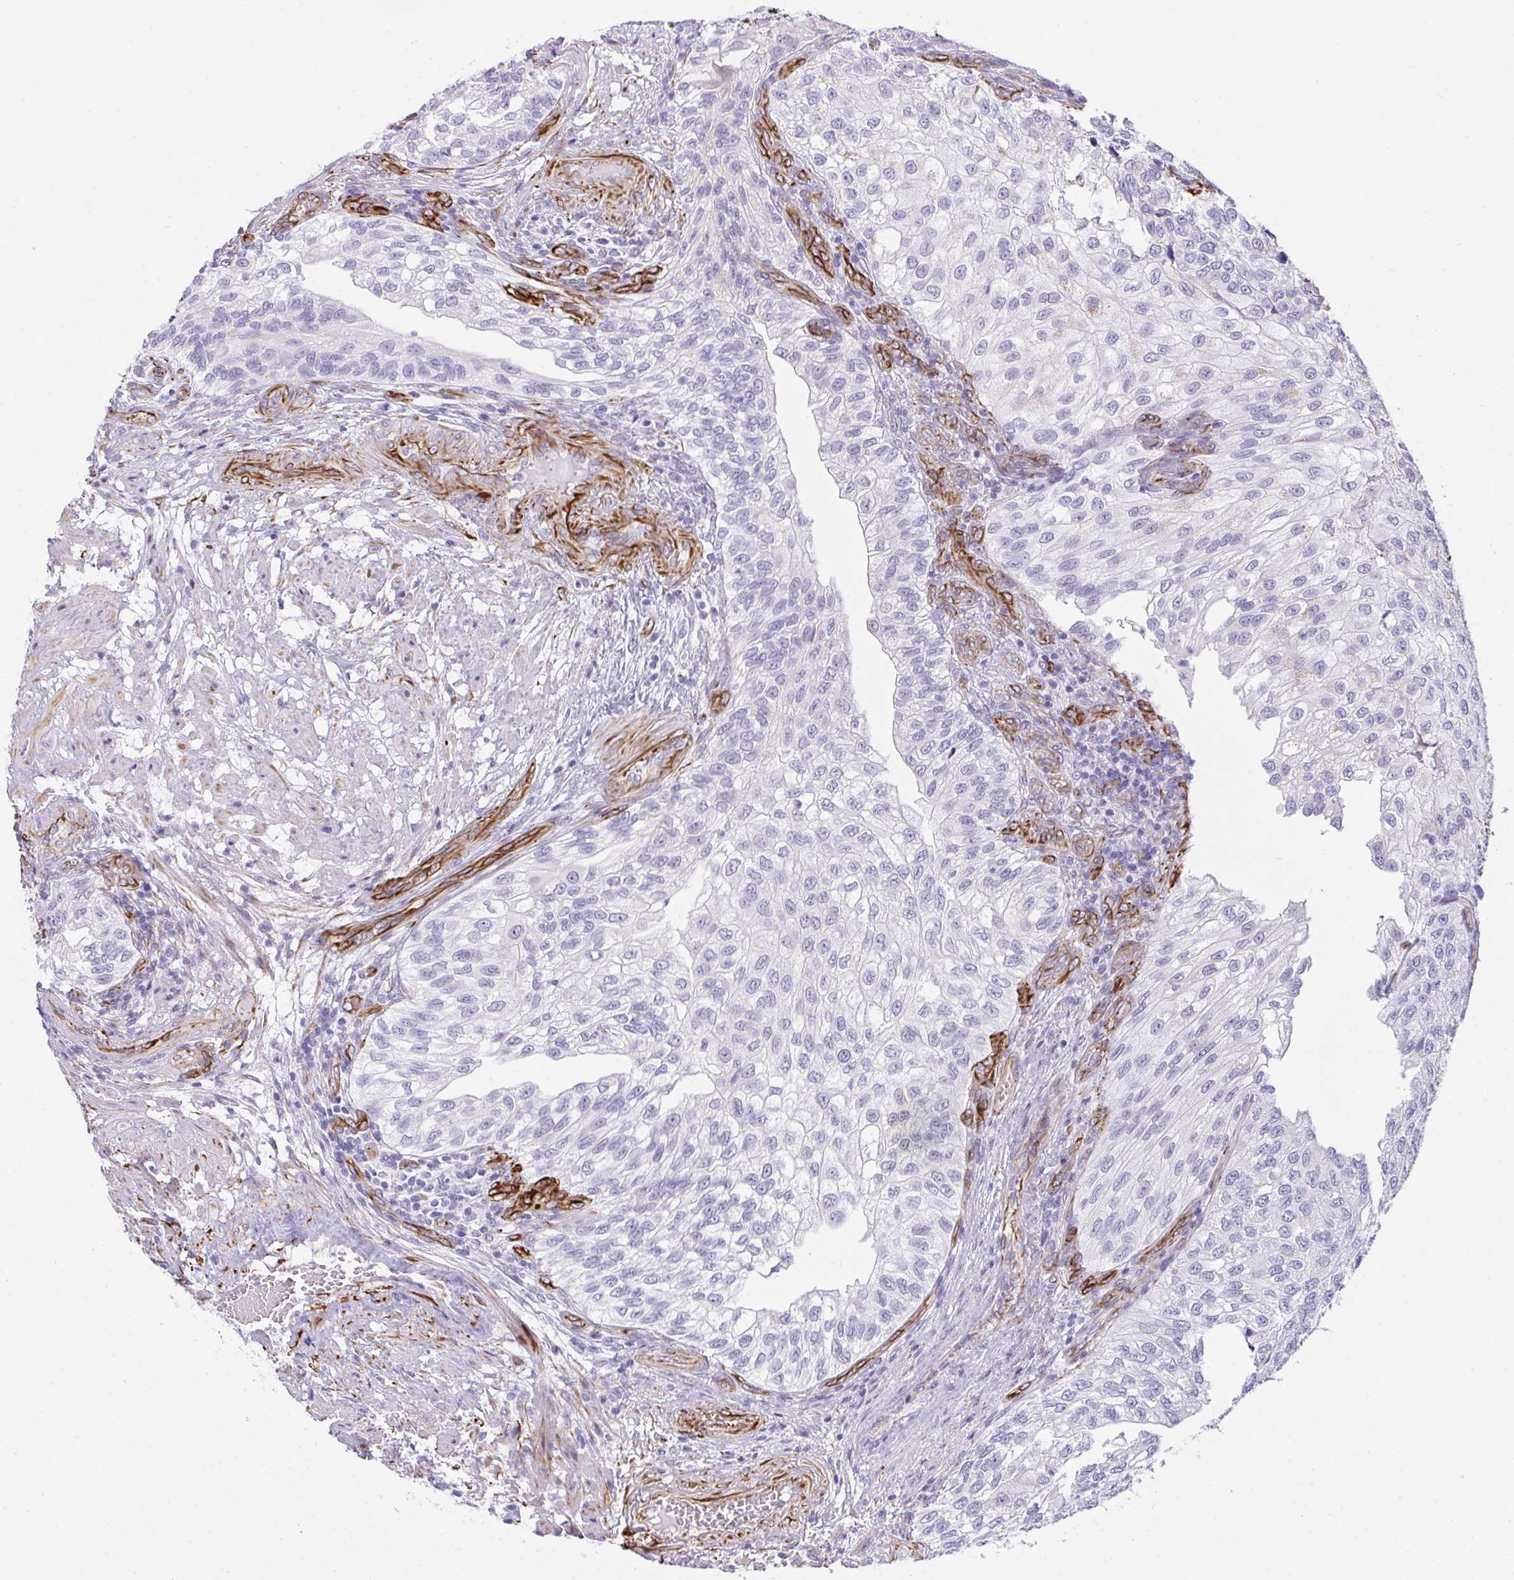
{"staining": {"intensity": "negative", "quantity": "none", "location": "none"}, "tissue": "urothelial cancer", "cell_type": "Tumor cells", "image_type": "cancer", "snomed": [{"axis": "morphology", "description": "Urothelial carcinoma, NOS"}, {"axis": "topography", "description": "Urinary bladder"}], "caption": "Photomicrograph shows no significant protein expression in tumor cells of transitional cell carcinoma. (Brightfield microscopy of DAB (3,3'-diaminobenzidine) immunohistochemistry (IHC) at high magnification).", "gene": "SLC35B1", "patient": {"sex": "male", "age": 87}}